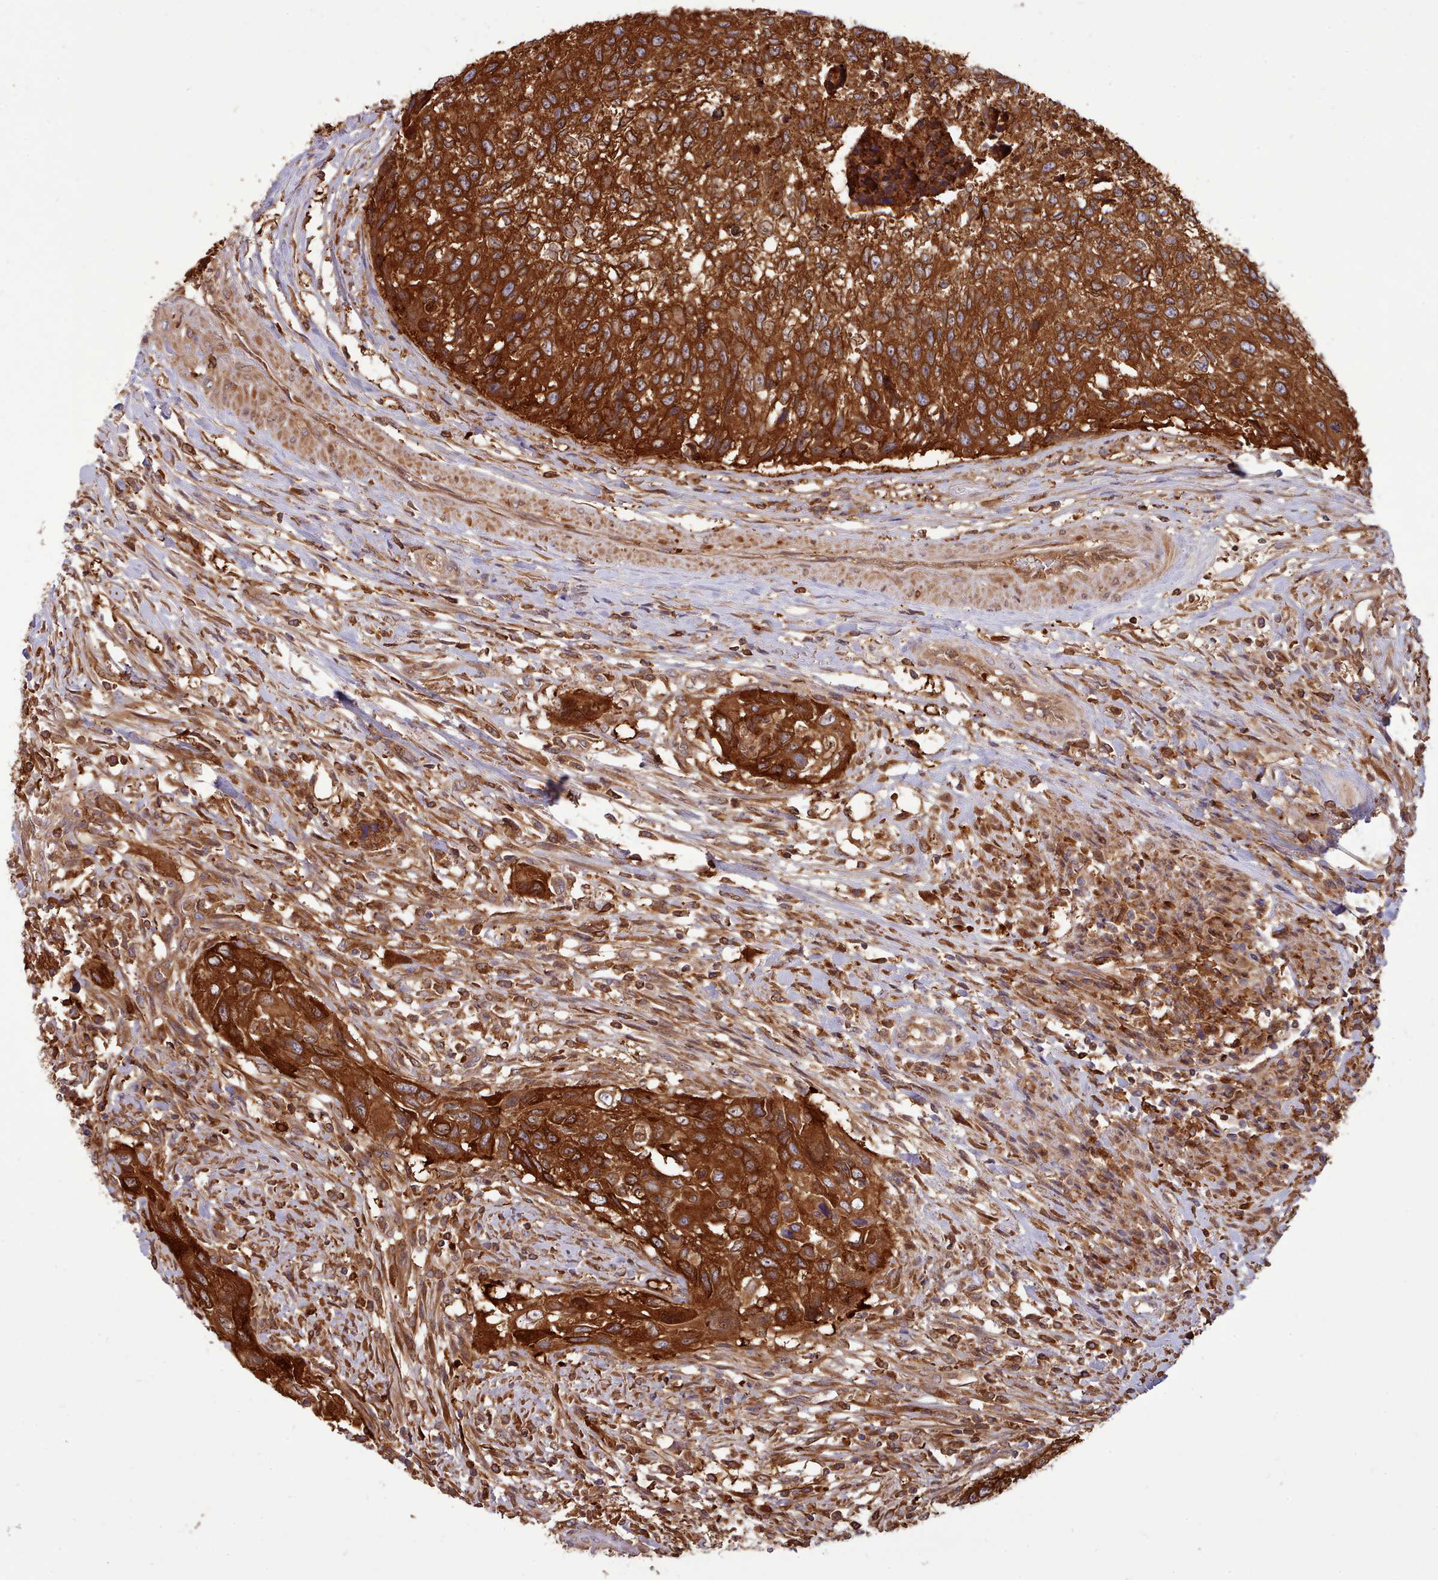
{"staining": {"intensity": "strong", "quantity": ">75%", "location": "cytoplasmic/membranous"}, "tissue": "urothelial cancer", "cell_type": "Tumor cells", "image_type": "cancer", "snomed": [{"axis": "morphology", "description": "Urothelial carcinoma, High grade"}, {"axis": "topography", "description": "Urinary bladder"}], "caption": "A brown stain labels strong cytoplasmic/membranous positivity of a protein in high-grade urothelial carcinoma tumor cells.", "gene": "SLC4A9", "patient": {"sex": "female", "age": 60}}